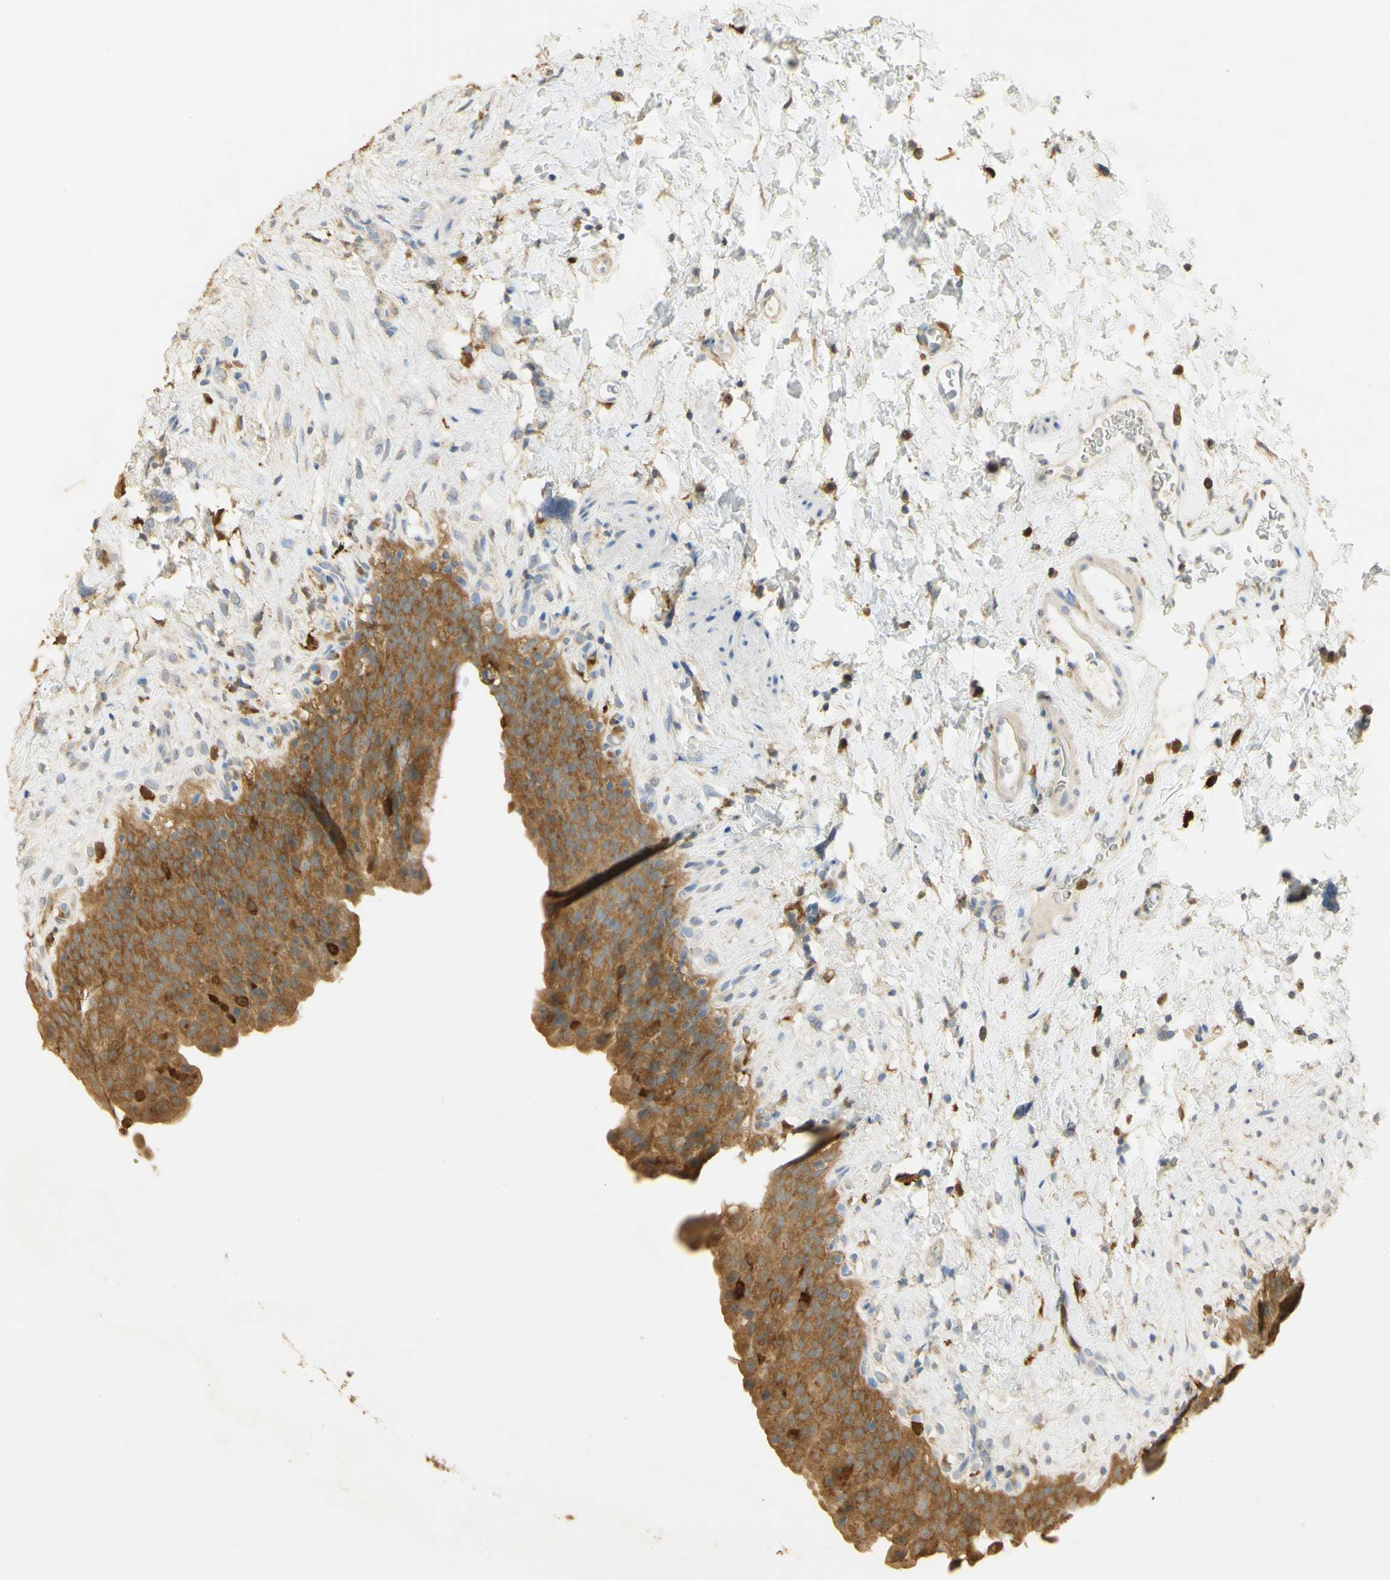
{"staining": {"intensity": "moderate", "quantity": ">75%", "location": "cytoplasmic/membranous"}, "tissue": "urinary bladder", "cell_type": "Urothelial cells", "image_type": "normal", "snomed": [{"axis": "morphology", "description": "Normal tissue, NOS"}, {"axis": "topography", "description": "Urinary bladder"}], "caption": "The photomicrograph reveals staining of unremarkable urinary bladder, revealing moderate cytoplasmic/membranous protein staining (brown color) within urothelial cells.", "gene": "PAK1", "patient": {"sex": "female", "age": 79}}